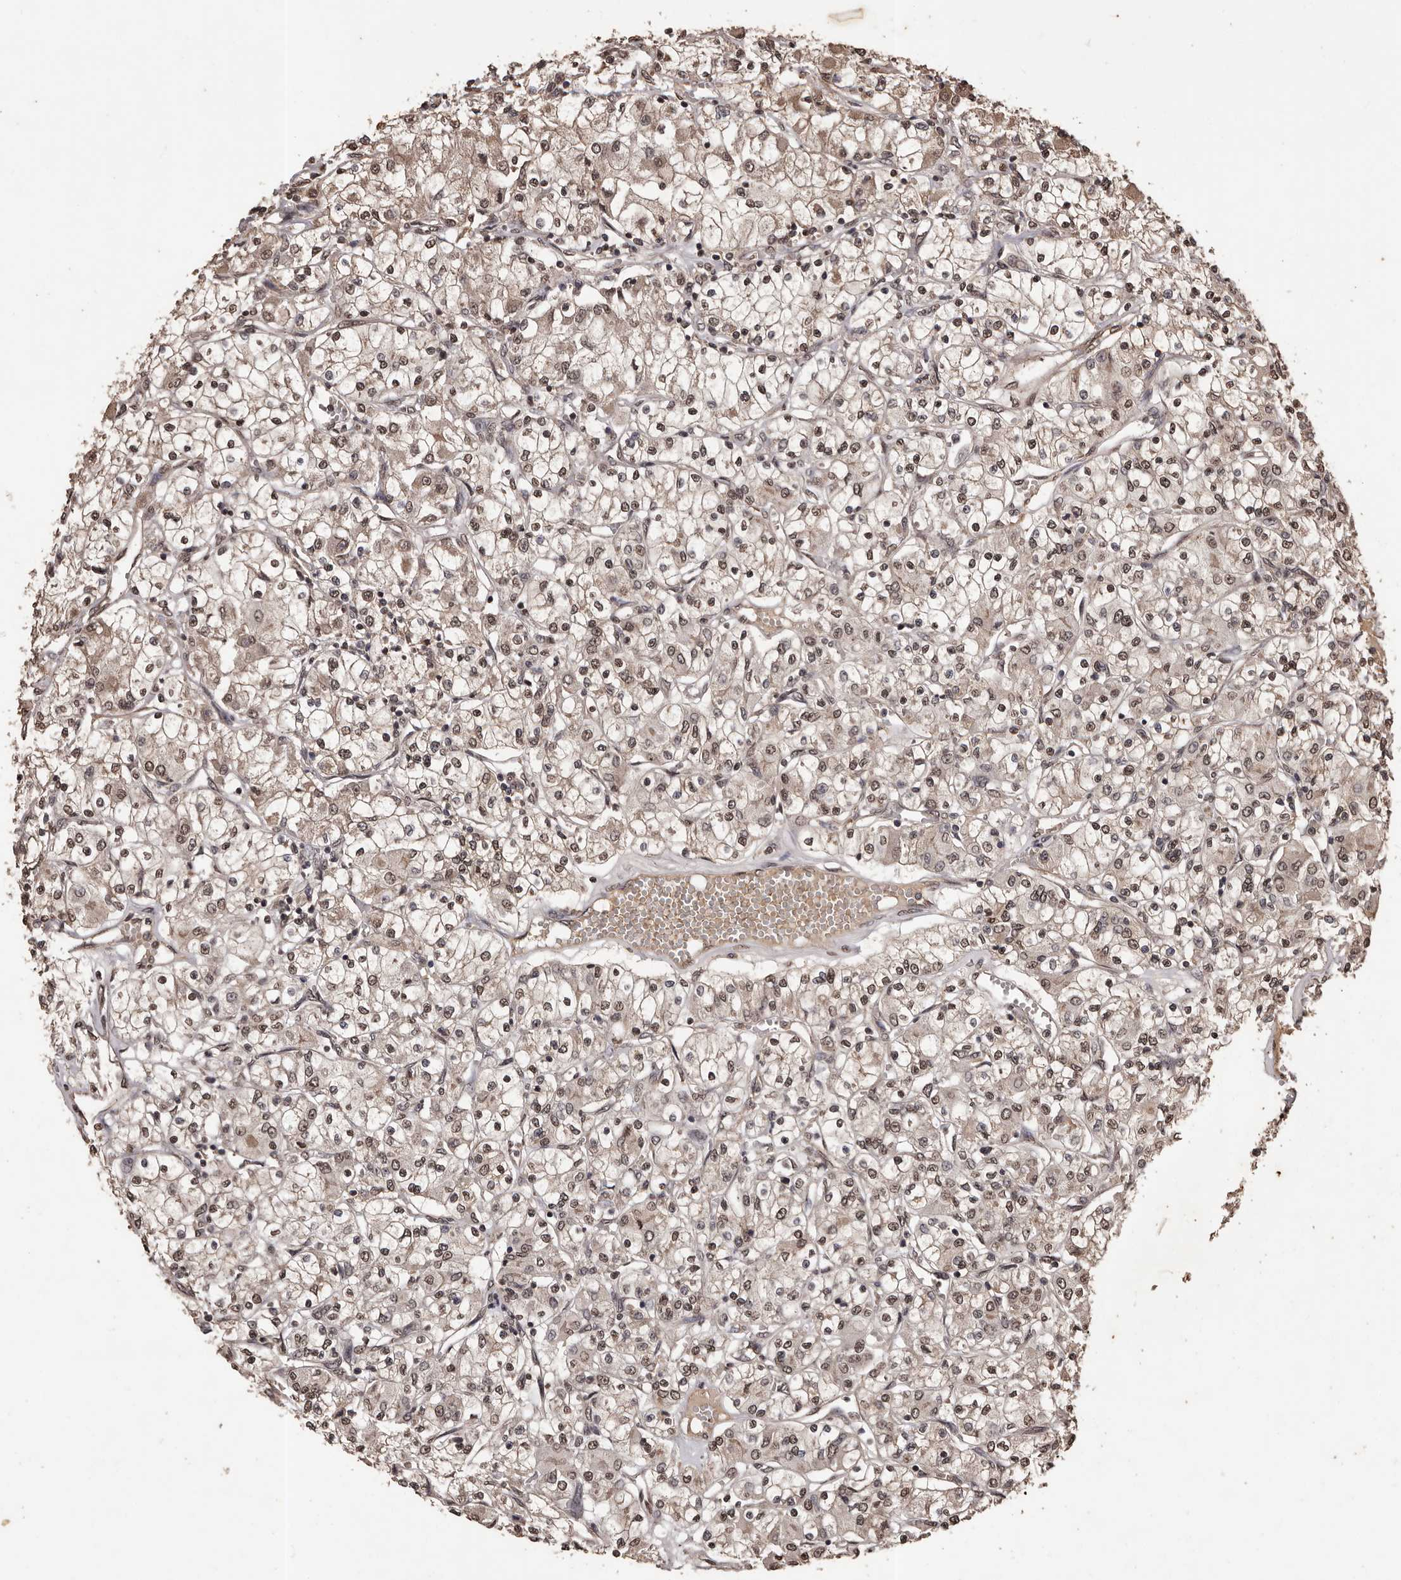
{"staining": {"intensity": "moderate", "quantity": ">75%", "location": "nuclear"}, "tissue": "renal cancer", "cell_type": "Tumor cells", "image_type": "cancer", "snomed": [{"axis": "morphology", "description": "Adenocarcinoma, NOS"}, {"axis": "topography", "description": "Kidney"}], "caption": "A micrograph of human adenocarcinoma (renal) stained for a protein reveals moderate nuclear brown staining in tumor cells. (brown staining indicates protein expression, while blue staining denotes nuclei).", "gene": "NAV1", "patient": {"sex": "female", "age": 59}}